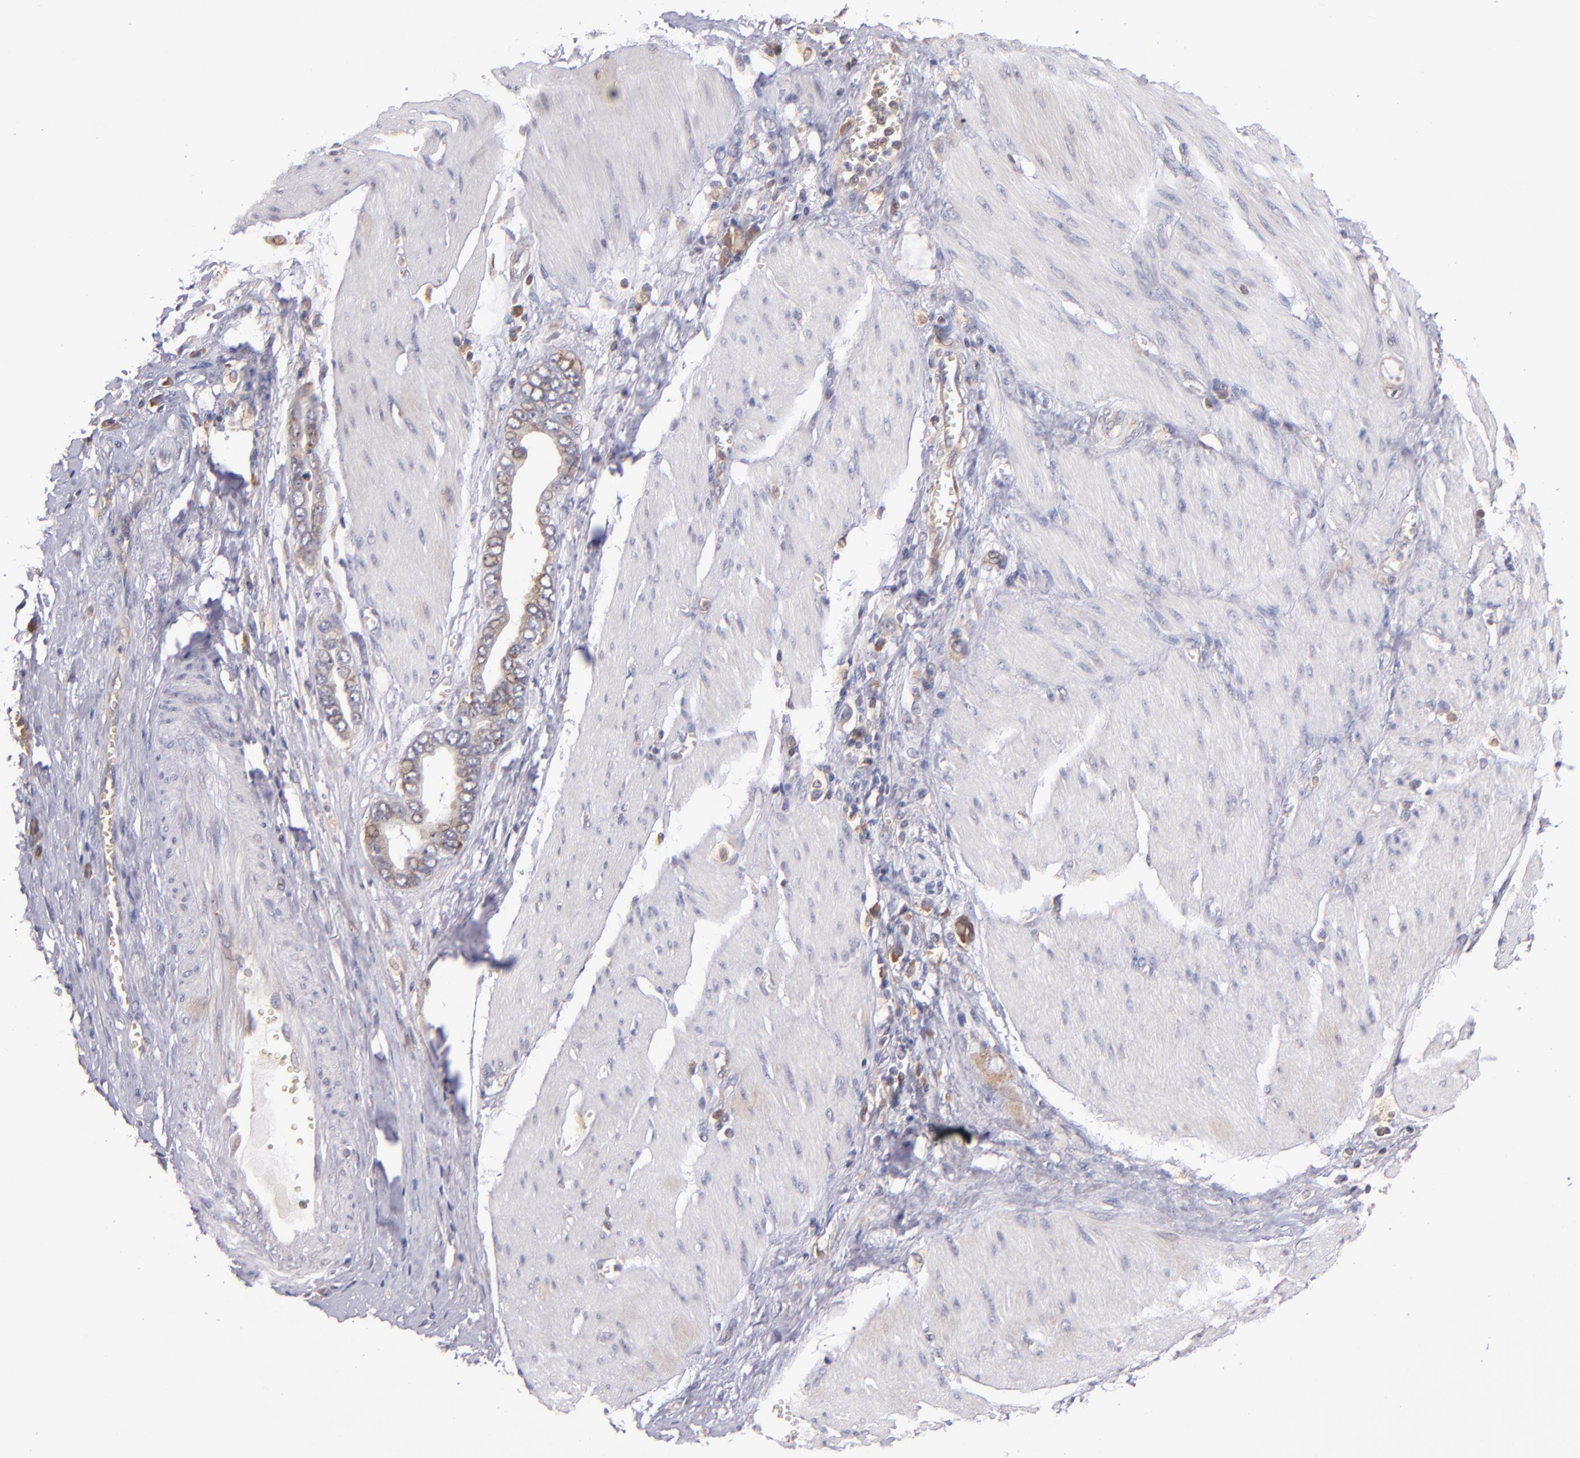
{"staining": {"intensity": "moderate", "quantity": "<25%", "location": "cytoplasmic/membranous"}, "tissue": "stomach cancer", "cell_type": "Tumor cells", "image_type": "cancer", "snomed": [{"axis": "morphology", "description": "Adenocarcinoma, NOS"}, {"axis": "topography", "description": "Stomach"}], "caption": "A brown stain labels moderate cytoplasmic/membranous expression of a protein in human stomach cancer (adenocarcinoma) tumor cells.", "gene": "EIF4ENIF1", "patient": {"sex": "male", "age": 78}}